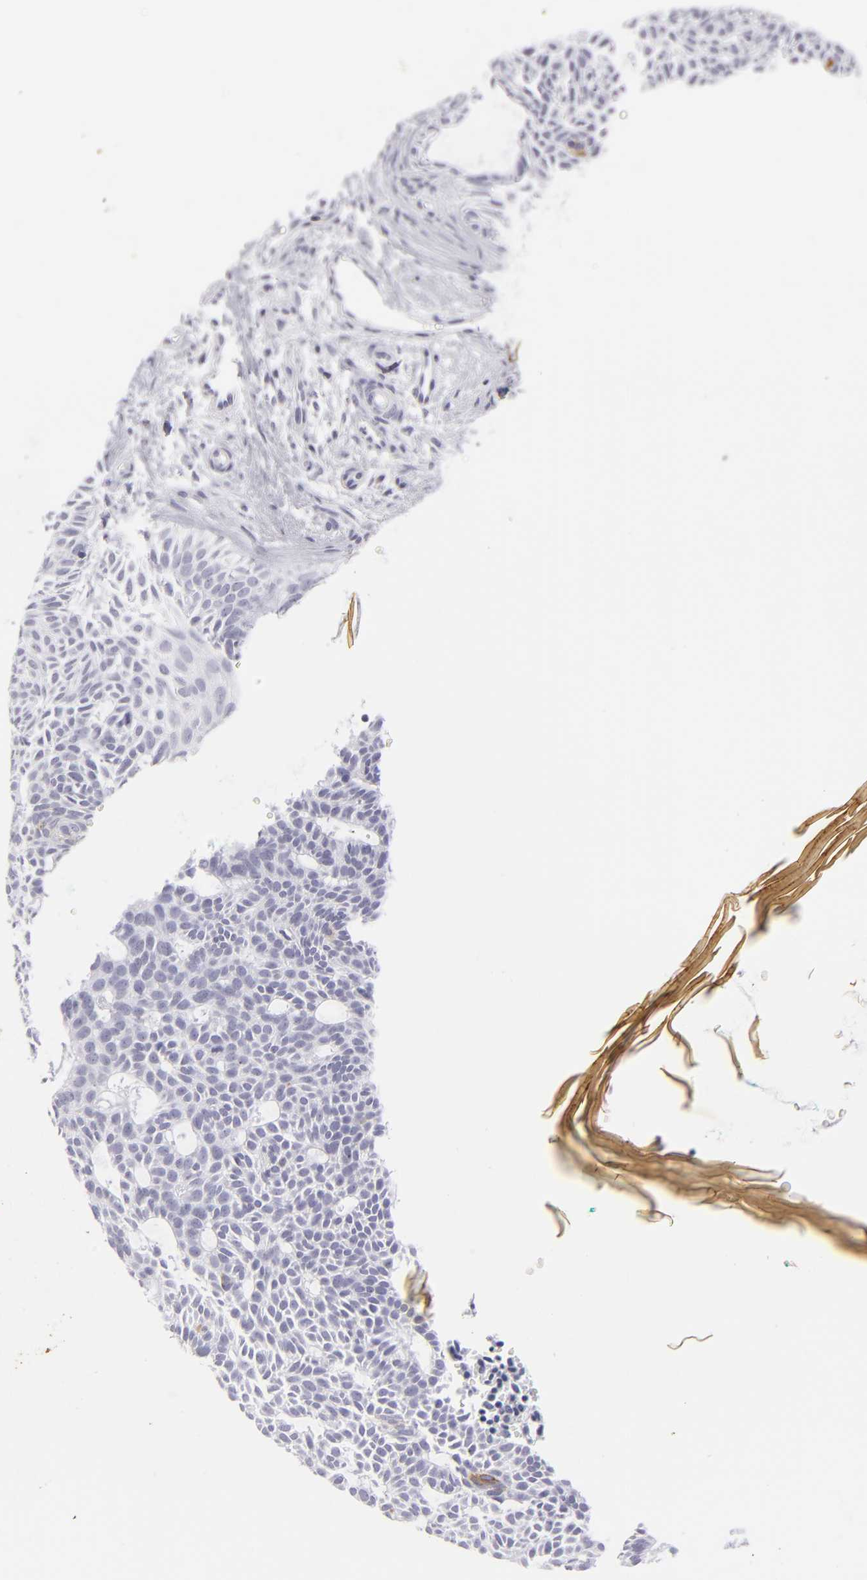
{"staining": {"intensity": "negative", "quantity": "none", "location": "none"}, "tissue": "skin cancer", "cell_type": "Tumor cells", "image_type": "cancer", "snomed": [{"axis": "morphology", "description": "Basal cell carcinoma"}, {"axis": "topography", "description": "Skin"}], "caption": "Photomicrograph shows no significant protein positivity in tumor cells of skin cancer. (DAB (3,3'-diaminobenzidine) IHC, high magnification).", "gene": "KRT1", "patient": {"sex": "male", "age": 75}}